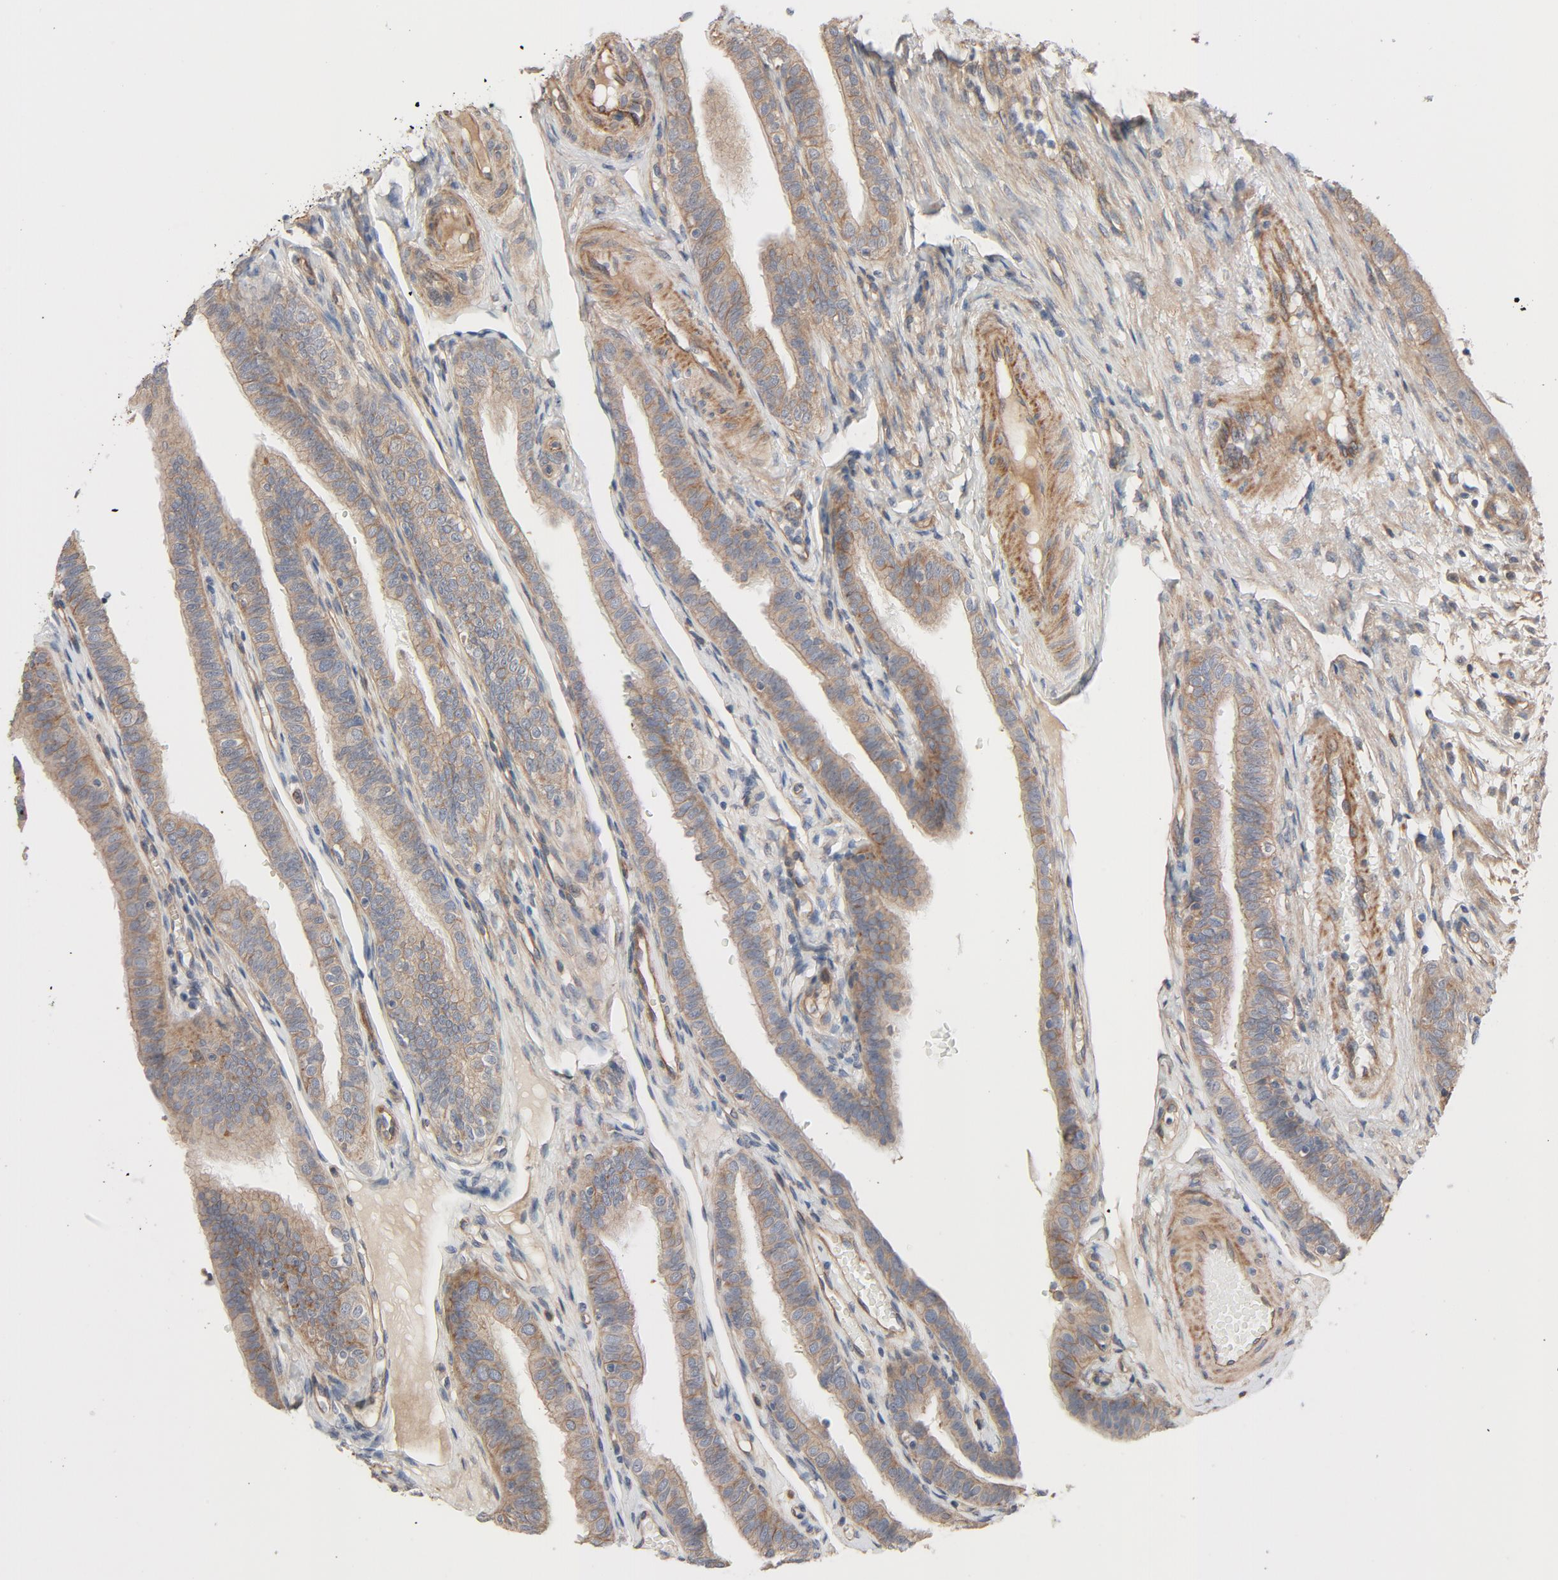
{"staining": {"intensity": "moderate", "quantity": ">75%", "location": "cytoplasmic/membranous"}, "tissue": "fallopian tube", "cell_type": "Glandular cells", "image_type": "normal", "snomed": [{"axis": "morphology", "description": "Normal tissue, NOS"}, {"axis": "morphology", "description": "Dermoid, NOS"}, {"axis": "topography", "description": "Fallopian tube"}], "caption": "Moderate cytoplasmic/membranous staining is identified in about >75% of glandular cells in benign fallopian tube.", "gene": "TRIOBP", "patient": {"sex": "female", "age": 33}}